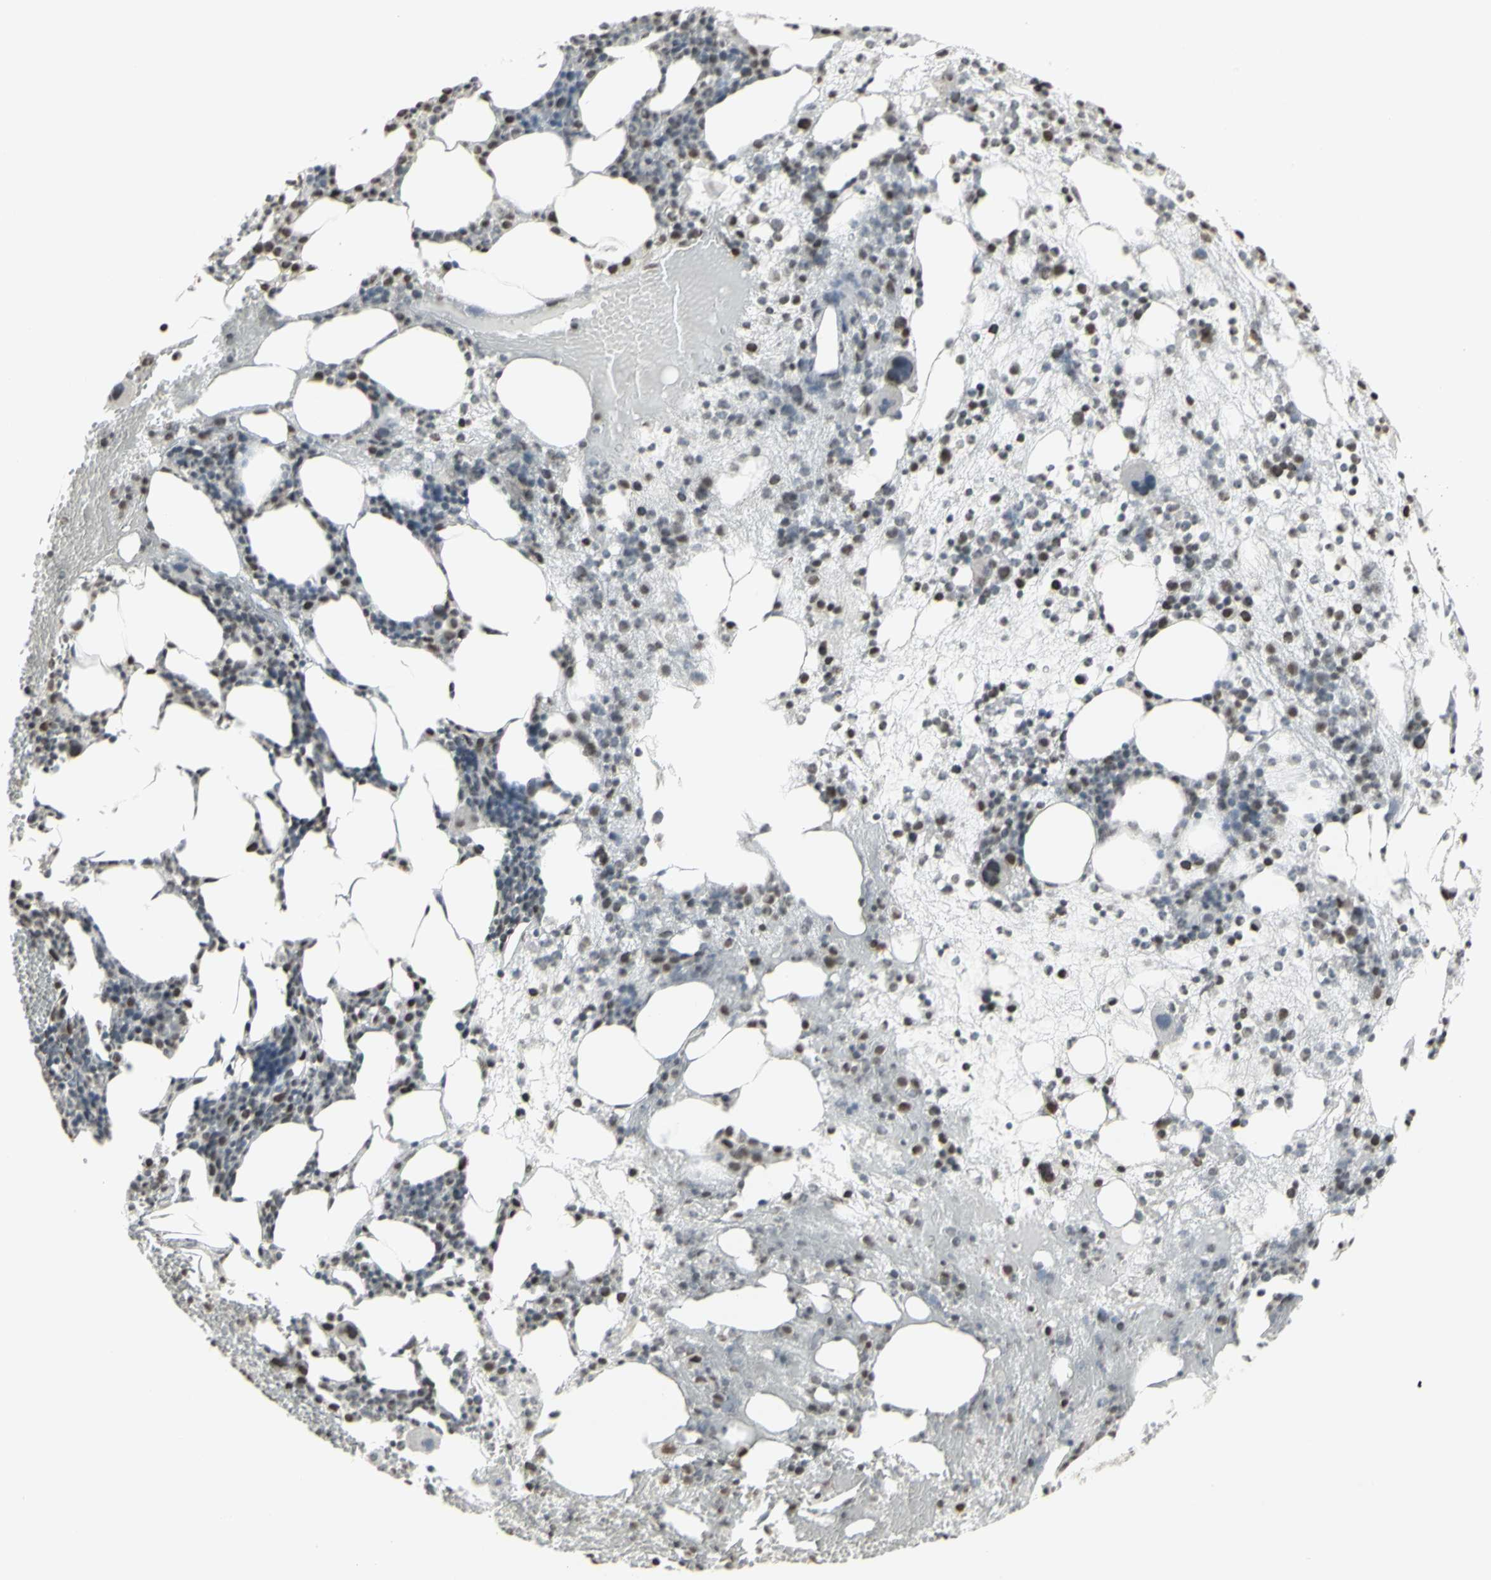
{"staining": {"intensity": "strong", "quantity": "<25%", "location": "nuclear"}, "tissue": "bone marrow", "cell_type": "Hematopoietic cells", "image_type": "normal", "snomed": [{"axis": "morphology", "description": "Normal tissue, NOS"}, {"axis": "morphology", "description": "Inflammation, NOS"}, {"axis": "topography", "description": "Bone marrow"}], "caption": "Immunohistochemical staining of unremarkable bone marrow demonstrates <25% levels of strong nuclear protein positivity in about <25% of hematopoietic cells. Ihc stains the protein in brown and the nuclei are stained blue.", "gene": "TRIM28", "patient": {"sex": "female", "age": 79}}